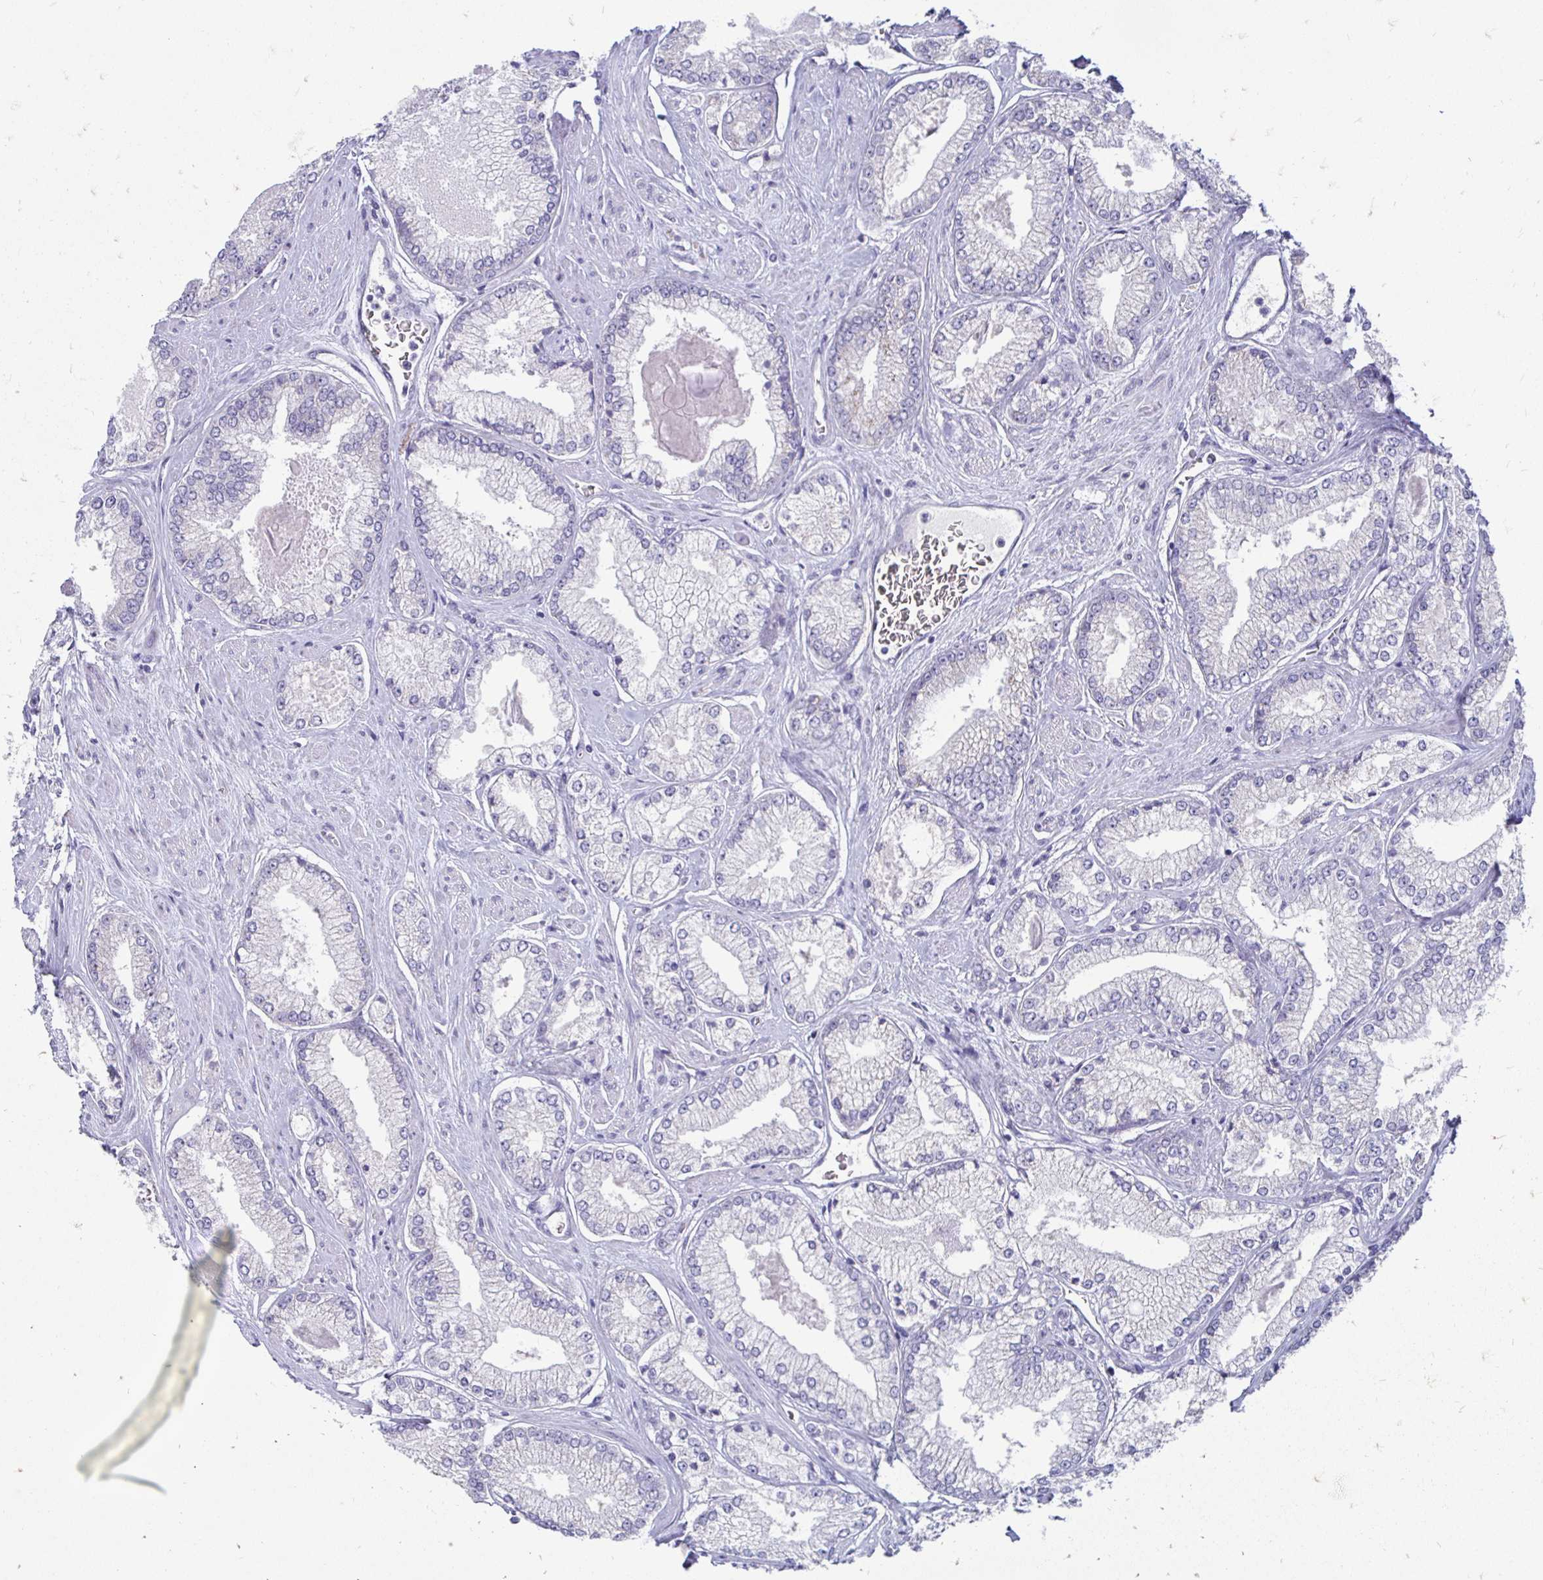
{"staining": {"intensity": "negative", "quantity": "none", "location": "none"}, "tissue": "prostate cancer", "cell_type": "Tumor cells", "image_type": "cancer", "snomed": [{"axis": "morphology", "description": "Adenocarcinoma, Low grade"}, {"axis": "topography", "description": "Prostate"}], "caption": "Tumor cells show no significant protein staining in adenocarcinoma (low-grade) (prostate). Brightfield microscopy of IHC stained with DAB (3,3'-diaminobenzidine) (brown) and hematoxylin (blue), captured at high magnification.", "gene": "PEG10", "patient": {"sex": "male", "age": 67}}